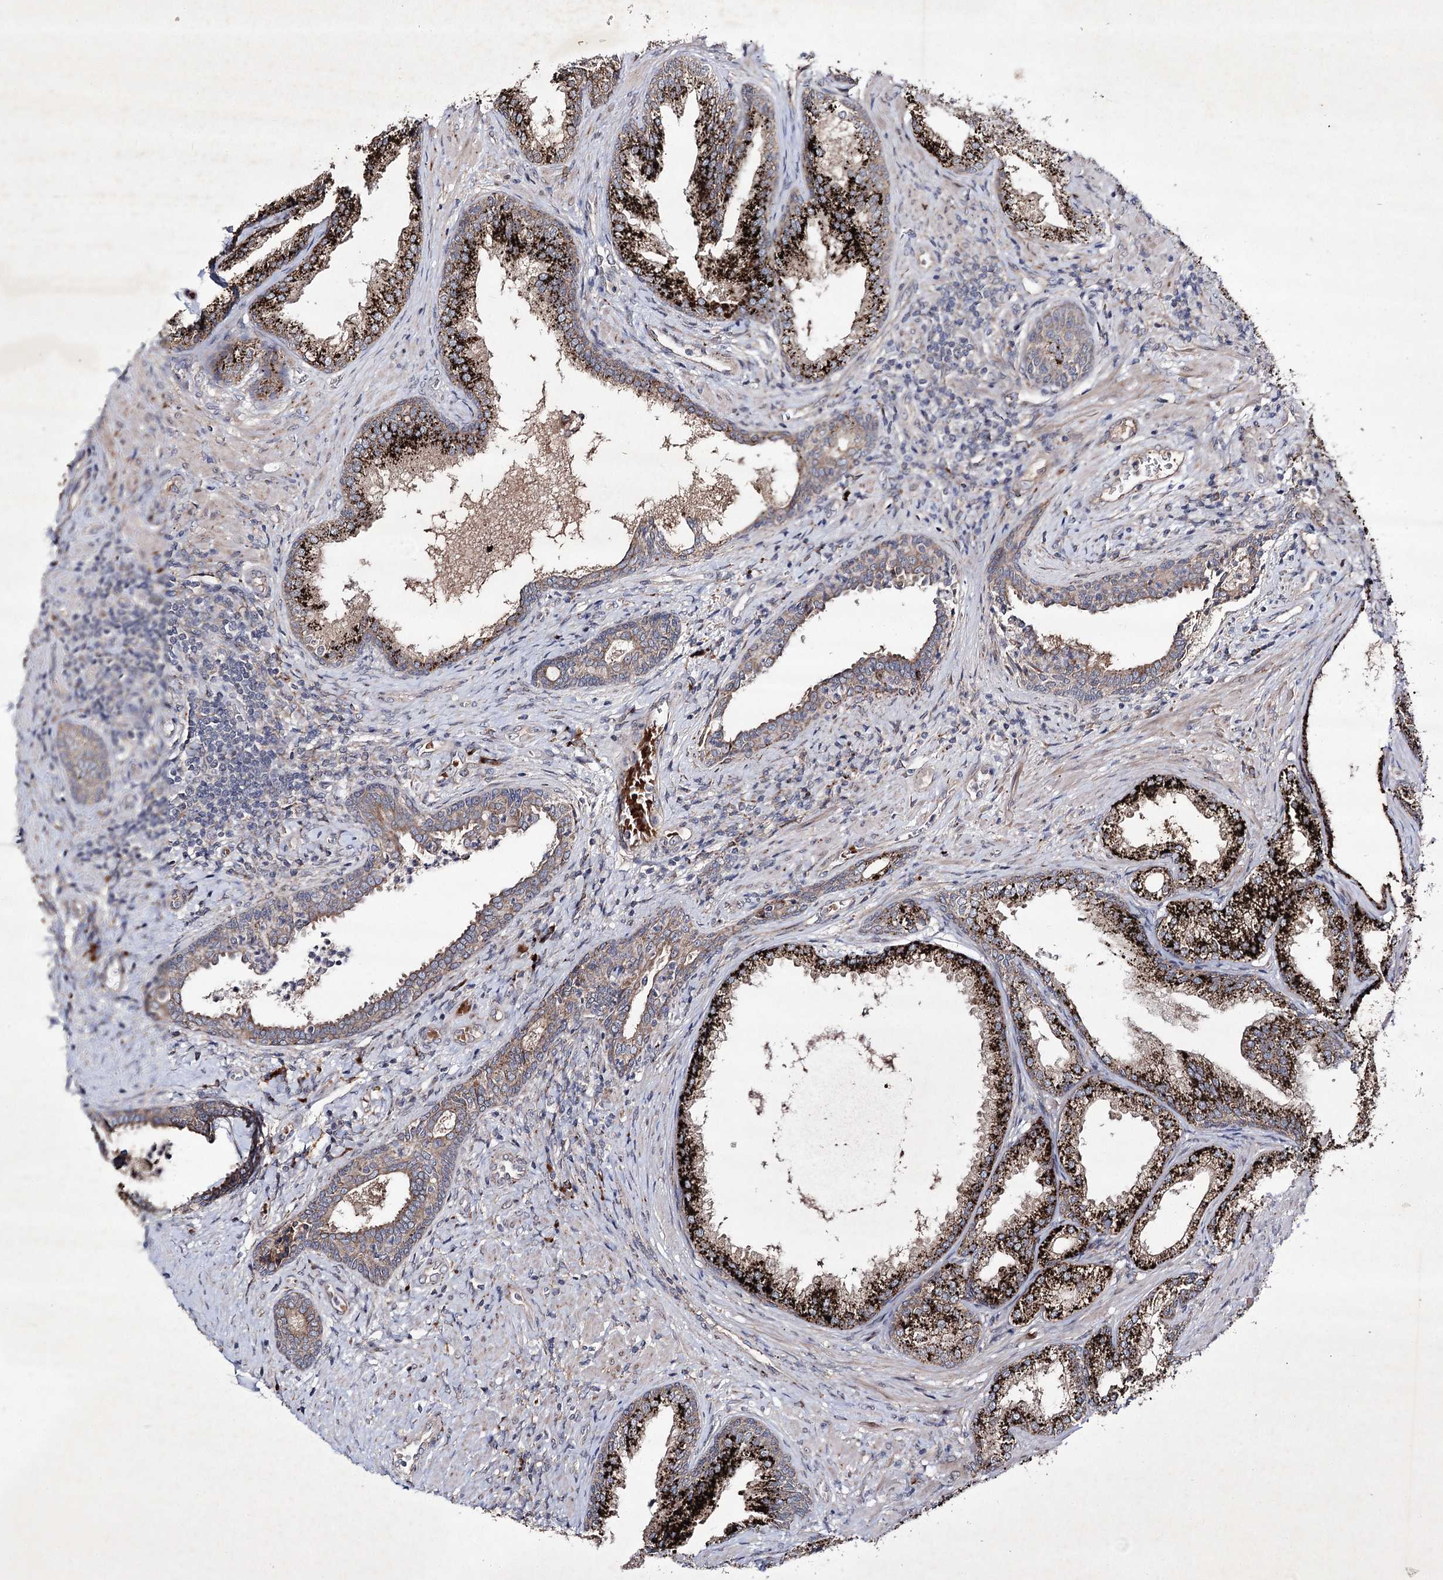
{"staining": {"intensity": "strong", "quantity": "25%-75%", "location": "cytoplasmic/membranous"}, "tissue": "prostate", "cell_type": "Glandular cells", "image_type": "normal", "snomed": [{"axis": "morphology", "description": "Normal tissue, NOS"}, {"axis": "topography", "description": "Prostate"}], "caption": "Normal prostate reveals strong cytoplasmic/membranous positivity in approximately 25%-75% of glandular cells The staining was performed using DAB (3,3'-diaminobenzidine), with brown indicating positive protein expression. Nuclei are stained blue with hematoxylin..", "gene": "ALG9", "patient": {"sex": "male", "age": 76}}